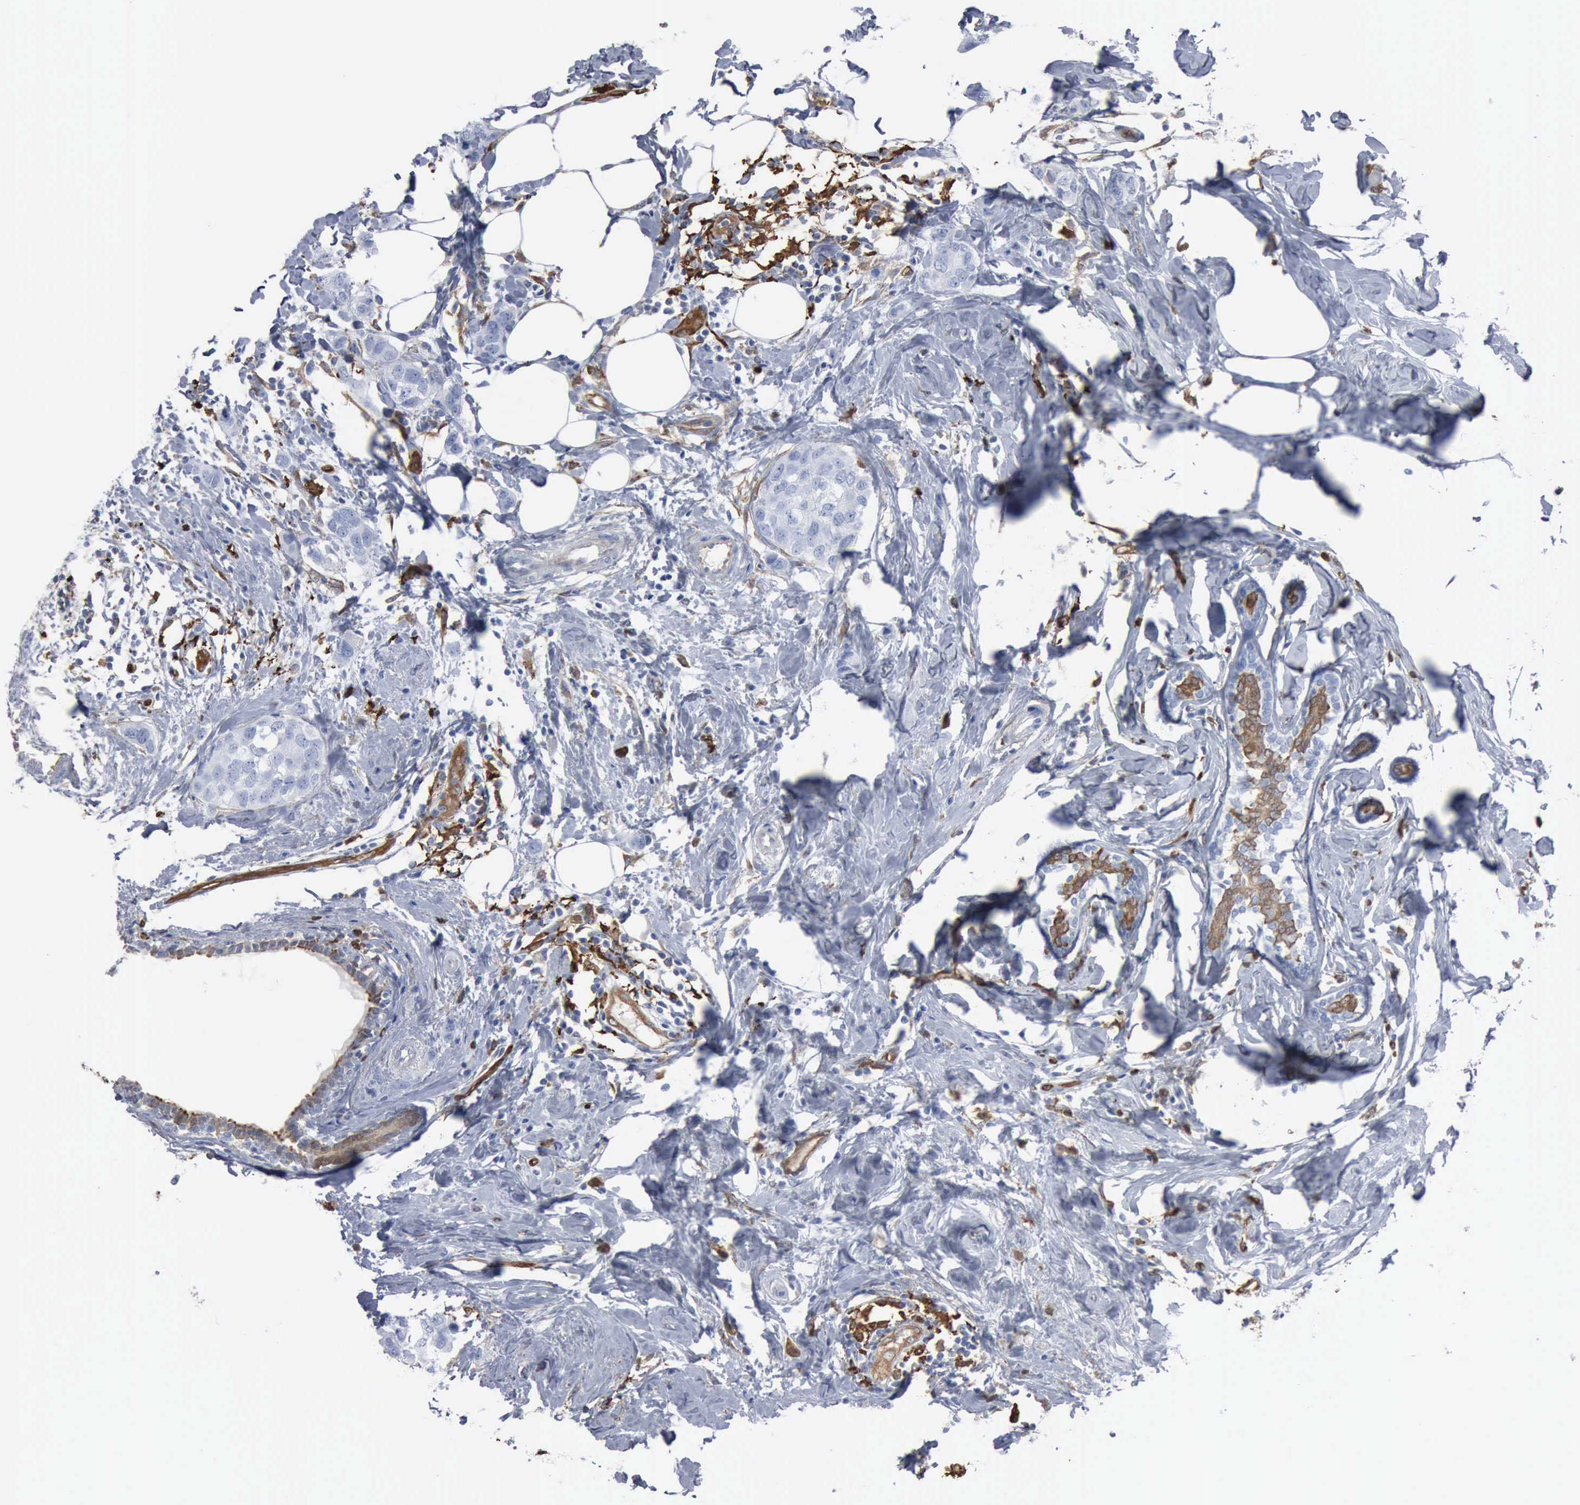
{"staining": {"intensity": "negative", "quantity": "none", "location": "none"}, "tissue": "breast cancer", "cell_type": "Tumor cells", "image_type": "cancer", "snomed": [{"axis": "morphology", "description": "Normal tissue, NOS"}, {"axis": "morphology", "description": "Duct carcinoma"}, {"axis": "topography", "description": "Breast"}], "caption": "Breast cancer was stained to show a protein in brown. There is no significant staining in tumor cells. Nuclei are stained in blue.", "gene": "FSCN1", "patient": {"sex": "female", "age": 50}}